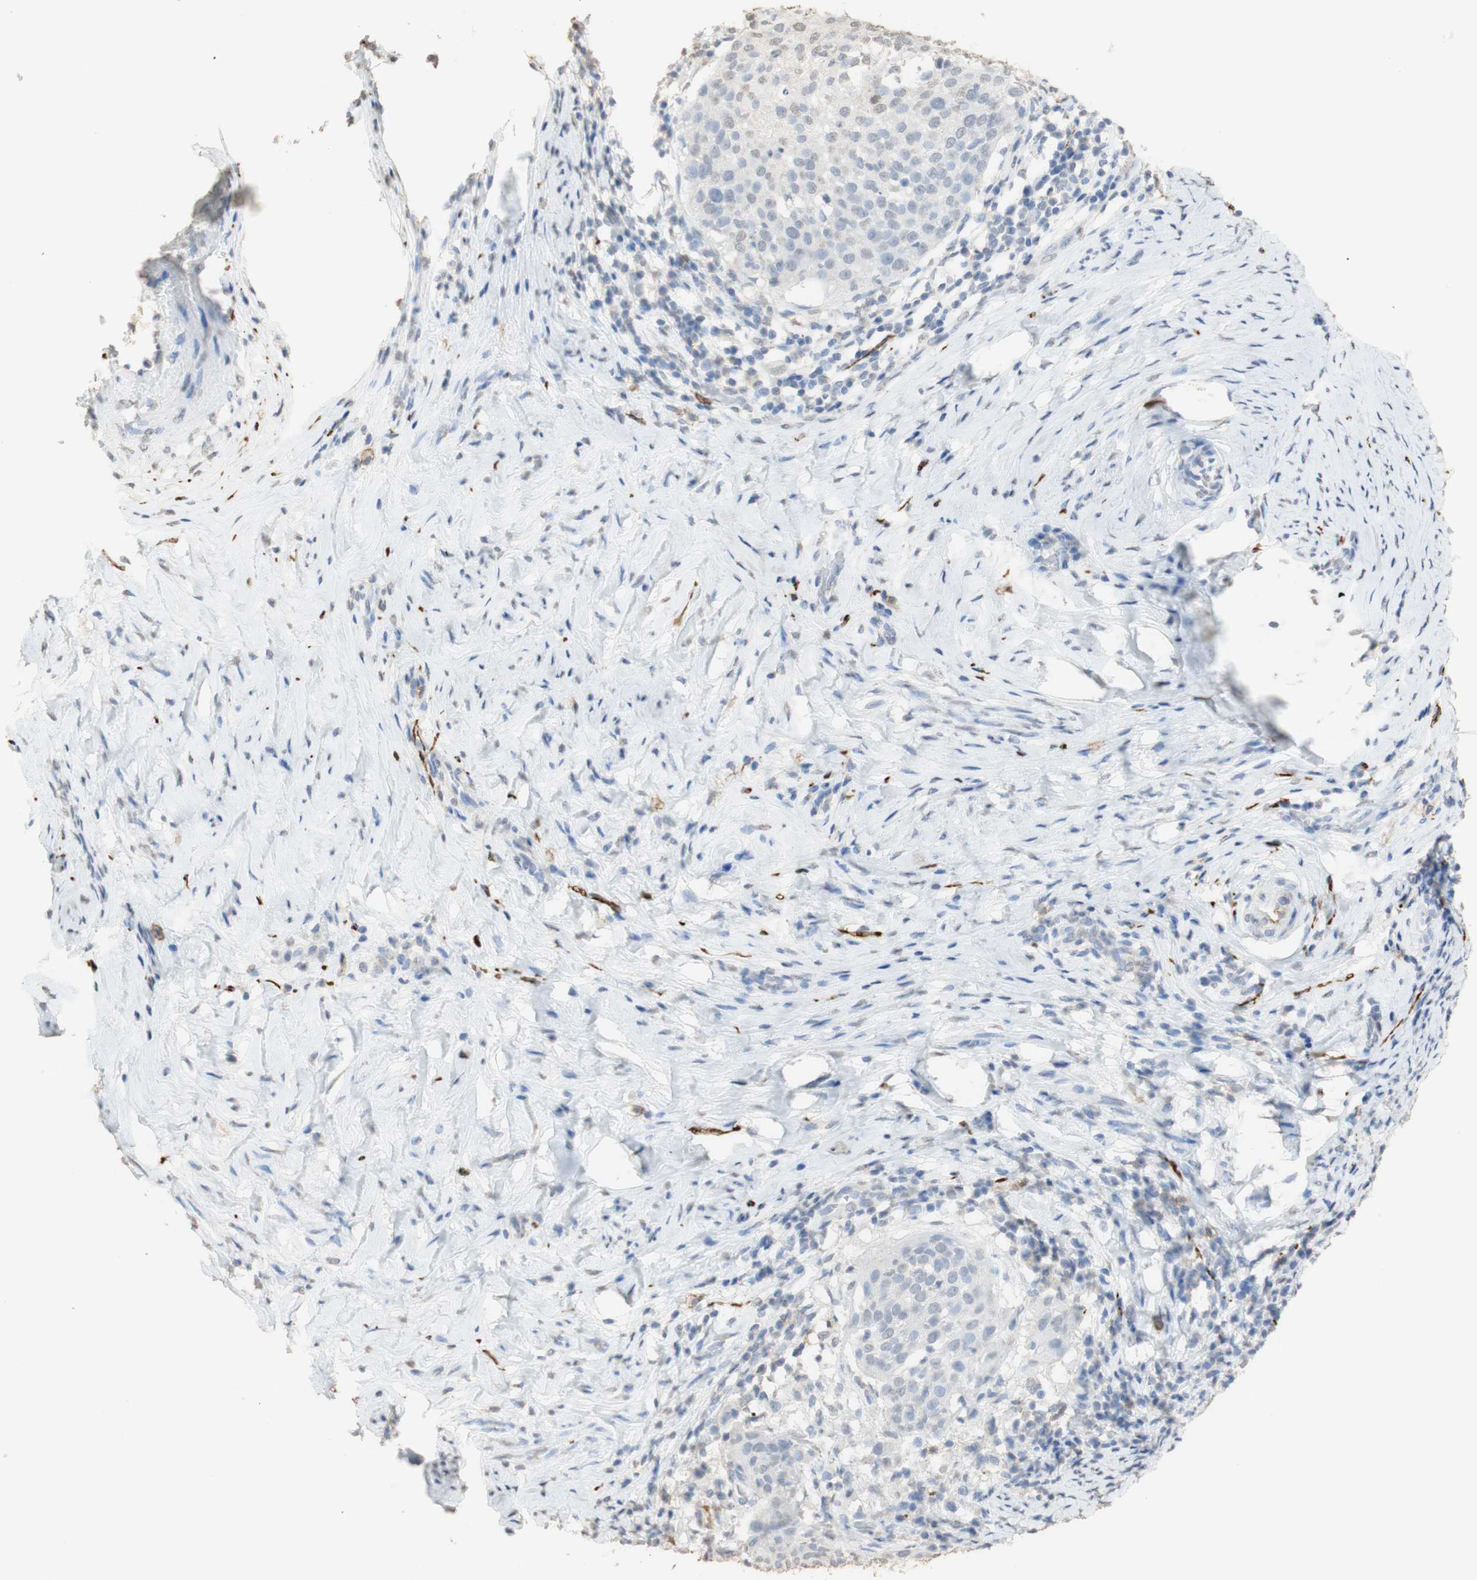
{"staining": {"intensity": "negative", "quantity": "none", "location": "none"}, "tissue": "cervical cancer", "cell_type": "Tumor cells", "image_type": "cancer", "snomed": [{"axis": "morphology", "description": "Squamous cell carcinoma, NOS"}, {"axis": "topography", "description": "Cervix"}], "caption": "This is an immunohistochemistry (IHC) histopathology image of cervical cancer. There is no expression in tumor cells.", "gene": "L1CAM", "patient": {"sex": "female", "age": 51}}